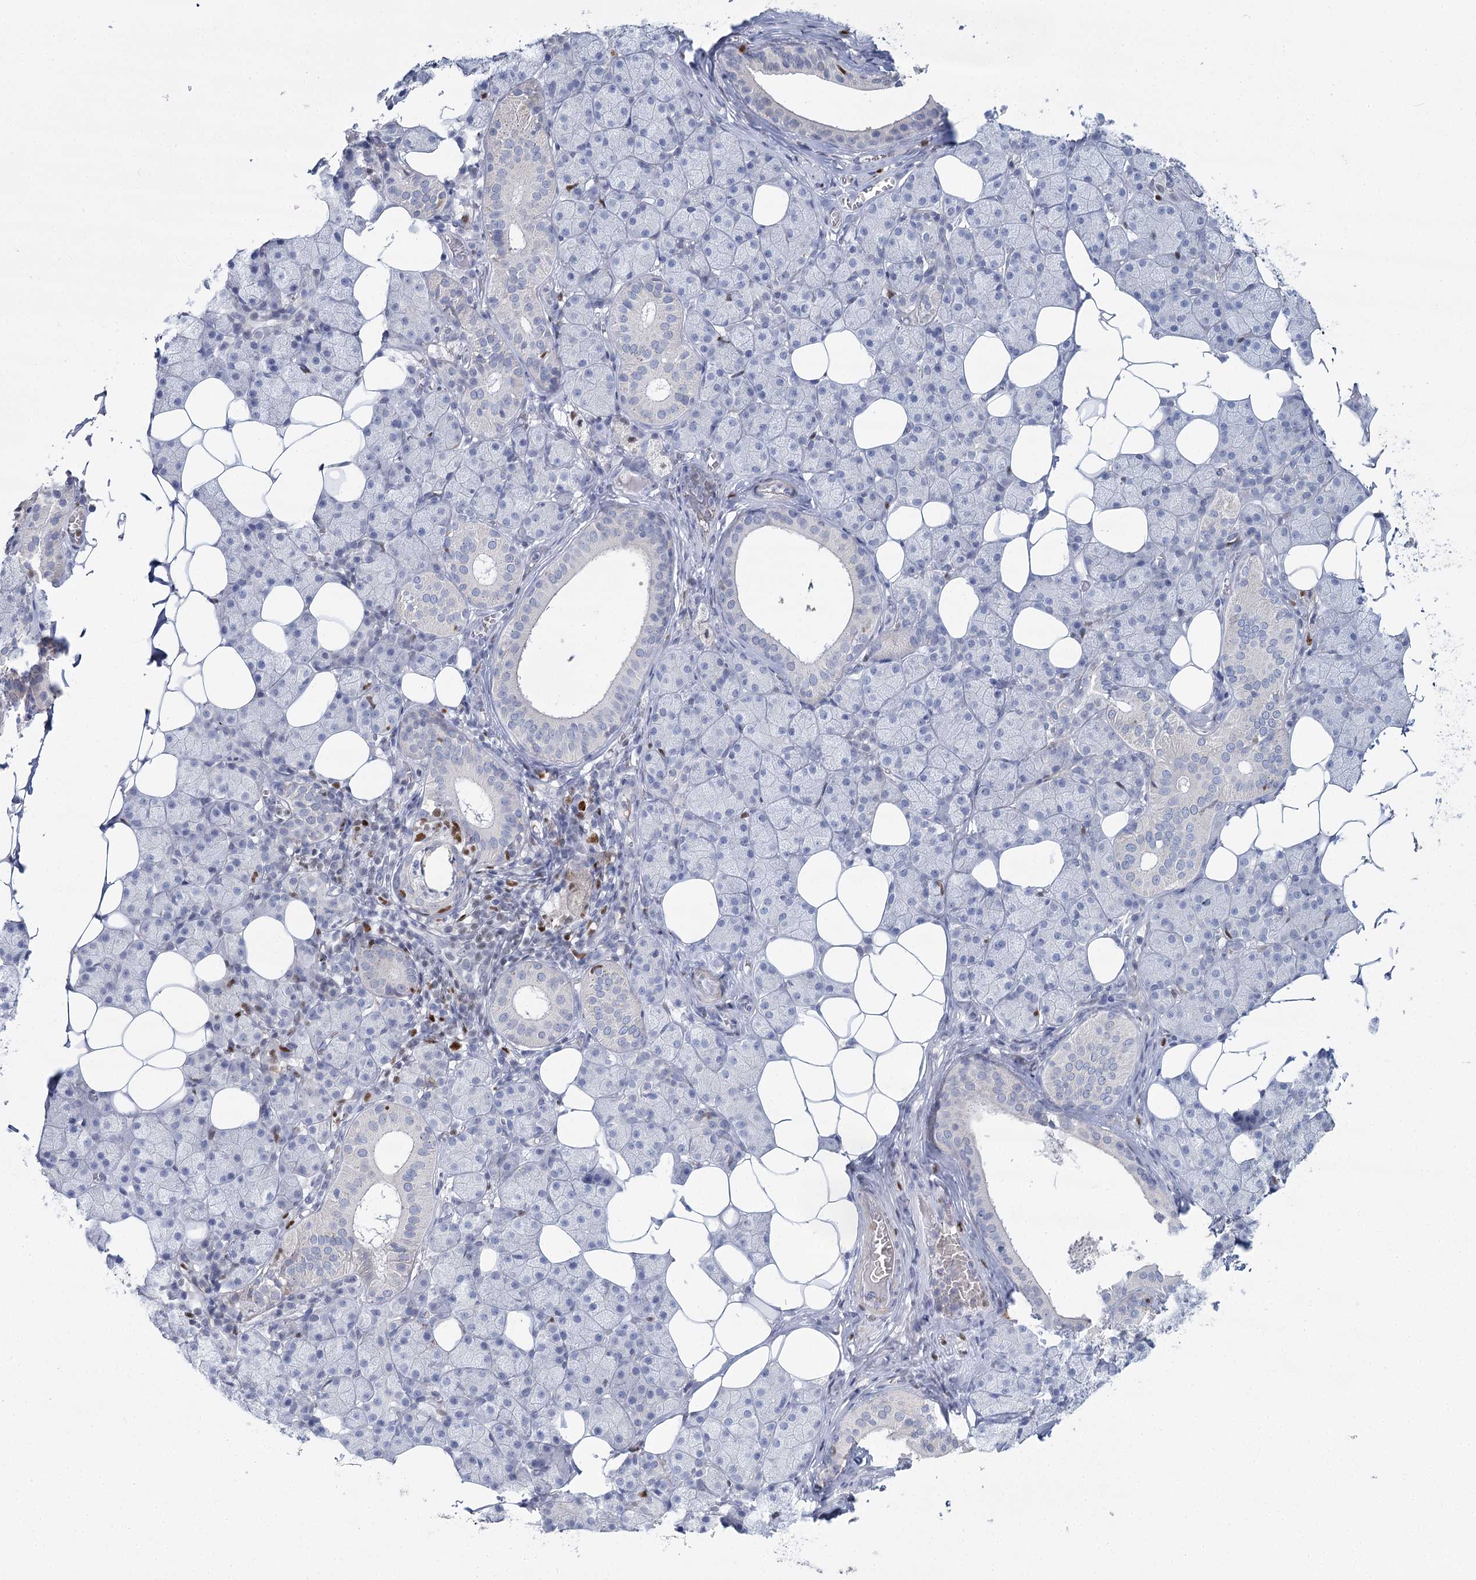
{"staining": {"intensity": "negative", "quantity": "none", "location": "none"}, "tissue": "salivary gland", "cell_type": "Glandular cells", "image_type": "normal", "snomed": [{"axis": "morphology", "description": "Normal tissue, NOS"}, {"axis": "topography", "description": "Salivary gland"}], "caption": "Image shows no significant protein positivity in glandular cells of unremarkable salivary gland. (DAB (3,3'-diaminobenzidine) IHC, high magnification).", "gene": "IGSF3", "patient": {"sex": "female", "age": 33}}